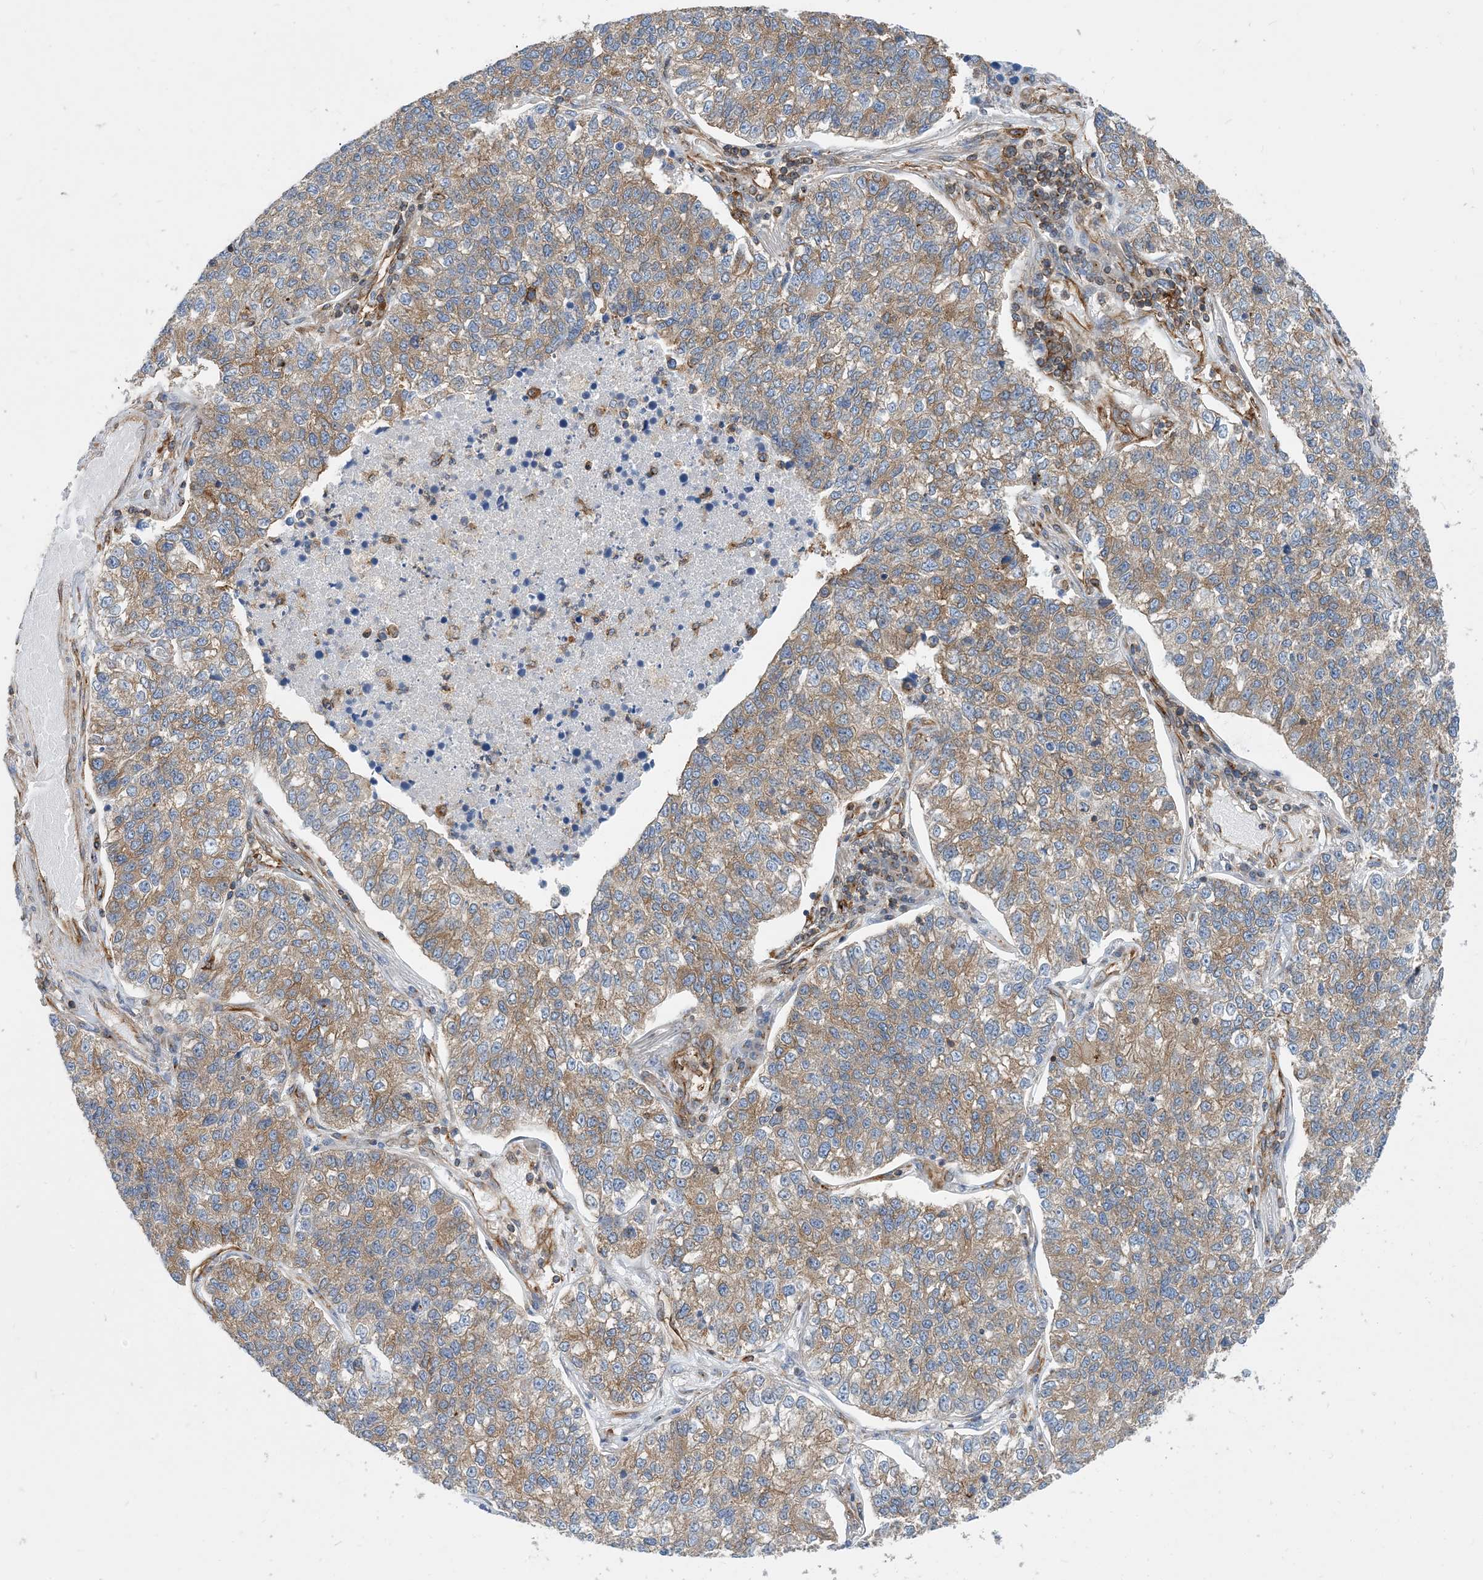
{"staining": {"intensity": "weak", "quantity": ">75%", "location": "cytoplasmic/membranous"}, "tissue": "lung cancer", "cell_type": "Tumor cells", "image_type": "cancer", "snomed": [{"axis": "morphology", "description": "Adenocarcinoma, NOS"}, {"axis": "topography", "description": "Lung"}], "caption": "This is a histology image of IHC staining of lung cancer (adenocarcinoma), which shows weak expression in the cytoplasmic/membranous of tumor cells.", "gene": "DYNC1LI1", "patient": {"sex": "male", "age": 49}}